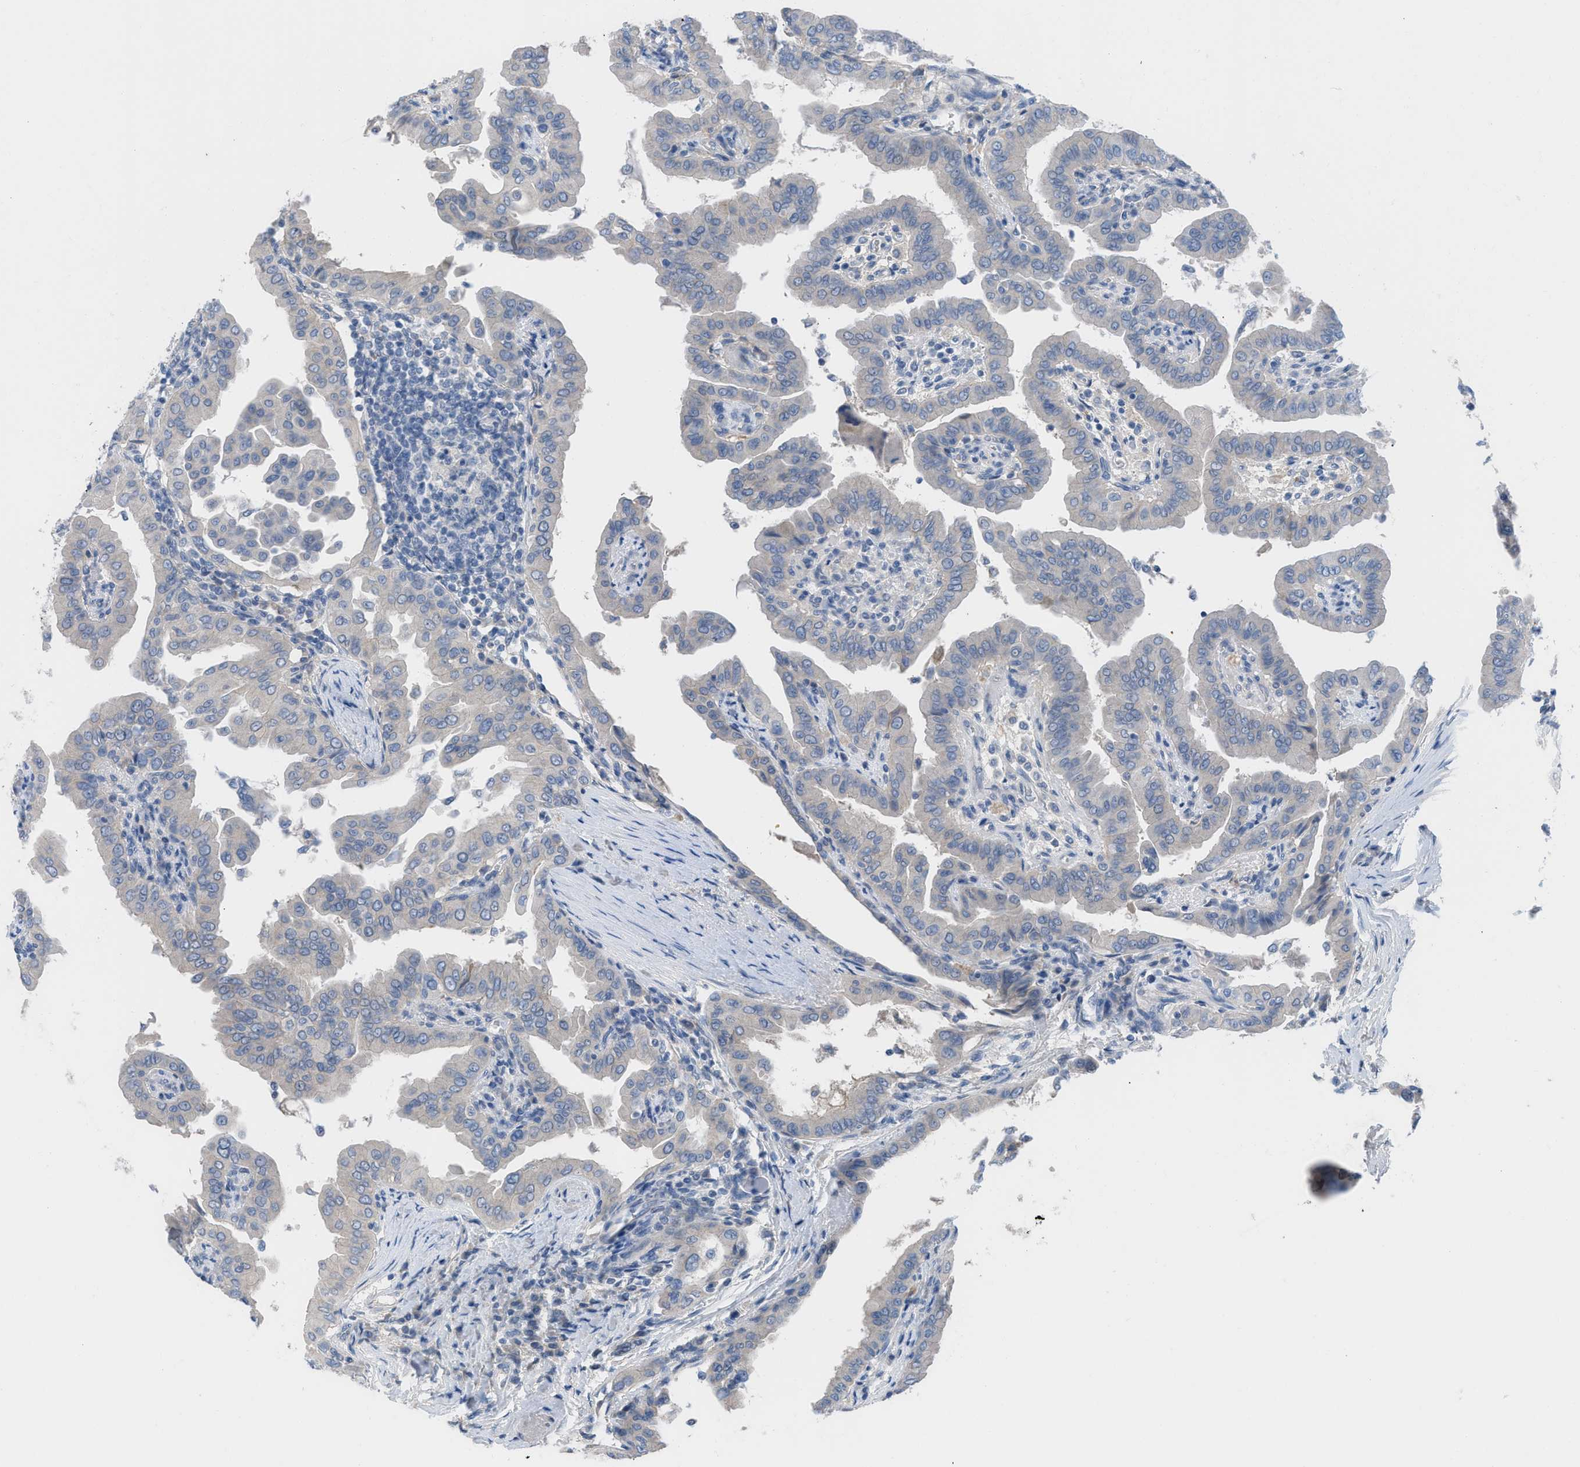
{"staining": {"intensity": "negative", "quantity": "none", "location": "none"}, "tissue": "thyroid cancer", "cell_type": "Tumor cells", "image_type": "cancer", "snomed": [{"axis": "morphology", "description": "Papillary adenocarcinoma, NOS"}, {"axis": "topography", "description": "Thyroid gland"}], "caption": "This is an IHC photomicrograph of thyroid cancer (papillary adenocarcinoma). There is no staining in tumor cells.", "gene": "HPX", "patient": {"sex": "male", "age": 33}}